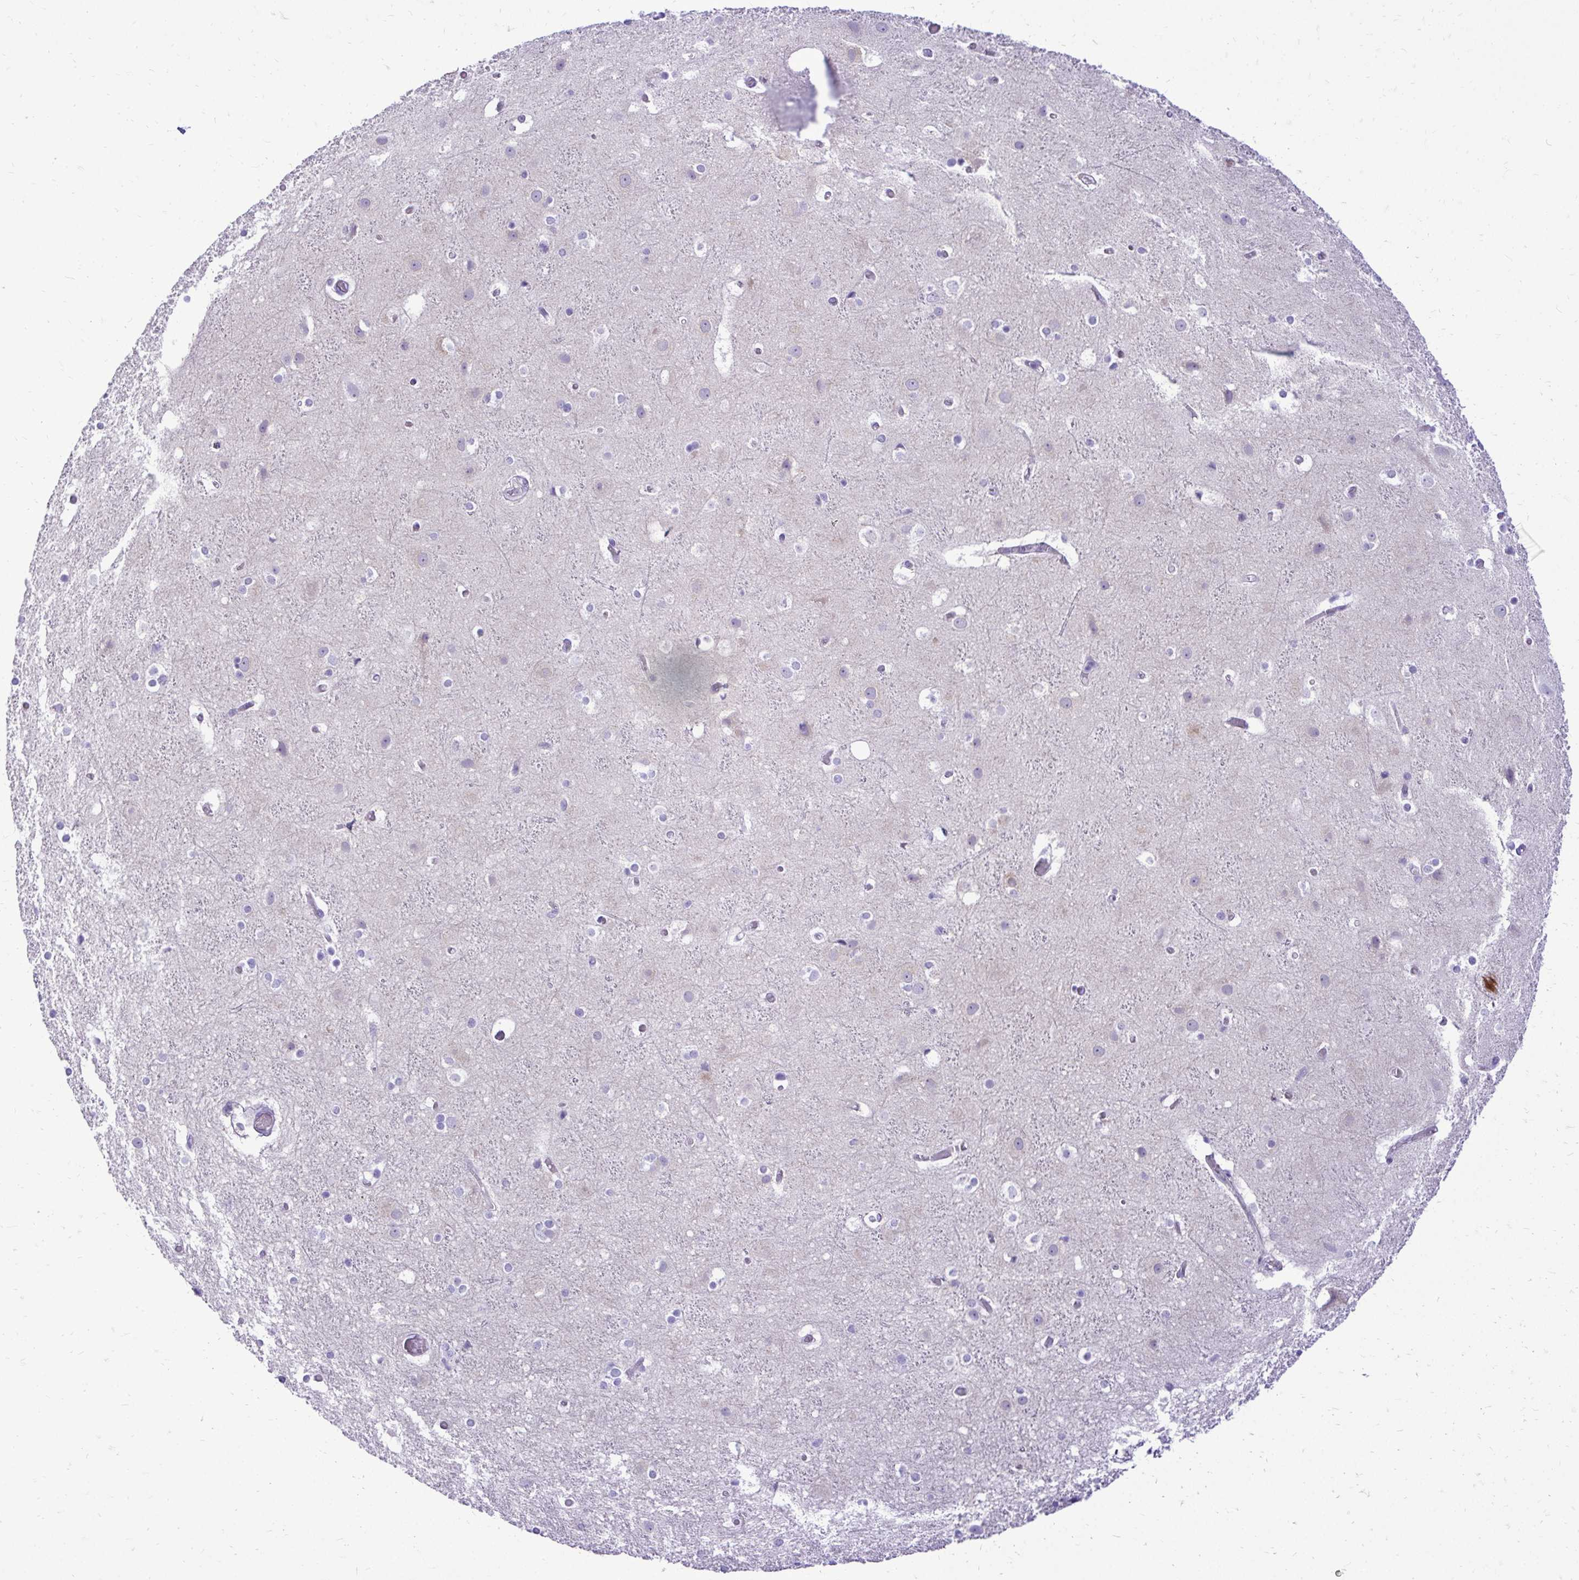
{"staining": {"intensity": "negative", "quantity": "none", "location": "none"}, "tissue": "cerebral cortex", "cell_type": "Endothelial cells", "image_type": "normal", "snomed": [{"axis": "morphology", "description": "Normal tissue, NOS"}, {"axis": "topography", "description": "Cerebral cortex"}], "caption": "IHC of benign human cerebral cortex demonstrates no staining in endothelial cells.", "gene": "PELI3", "patient": {"sex": "female", "age": 52}}